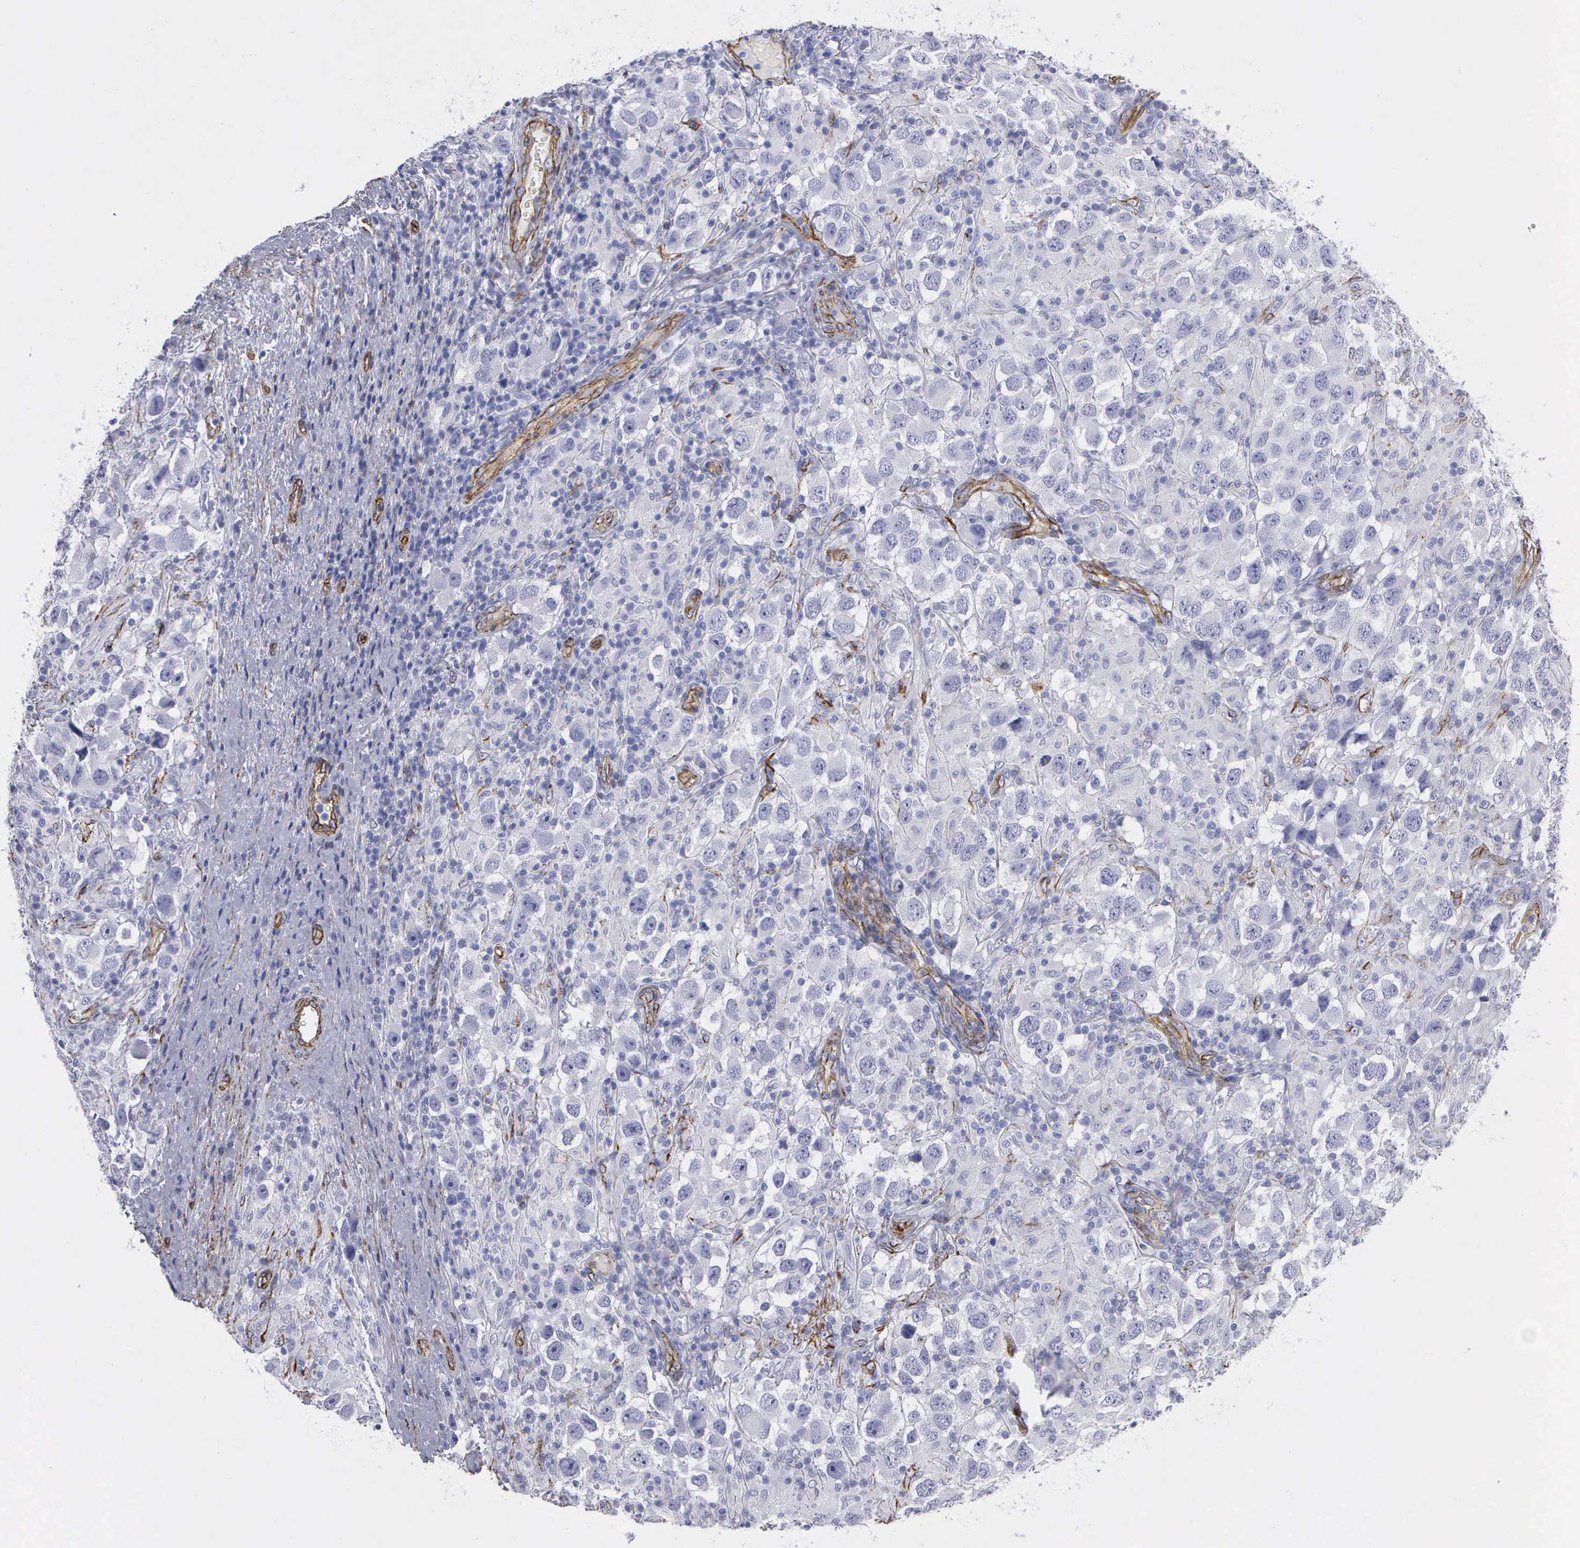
{"staining": {"intensity": "negative", "quantity": "none", "location": "none"}, "tissue": "testis cancer", "cell_type": "Tumor cells", "image_type": "cancer", "snomed": [{"axis": "morphology", "description": "Carcinoma, Embryonal, NOS"}, {"axis": "topography", "description": "Testis"}], "caption": "The immunohistochemistry image has no significant positivity in tumor cells of testis cancer tissue.", "gene": "MAGEB10", "patient": {"sex": "male", "age": 21}}